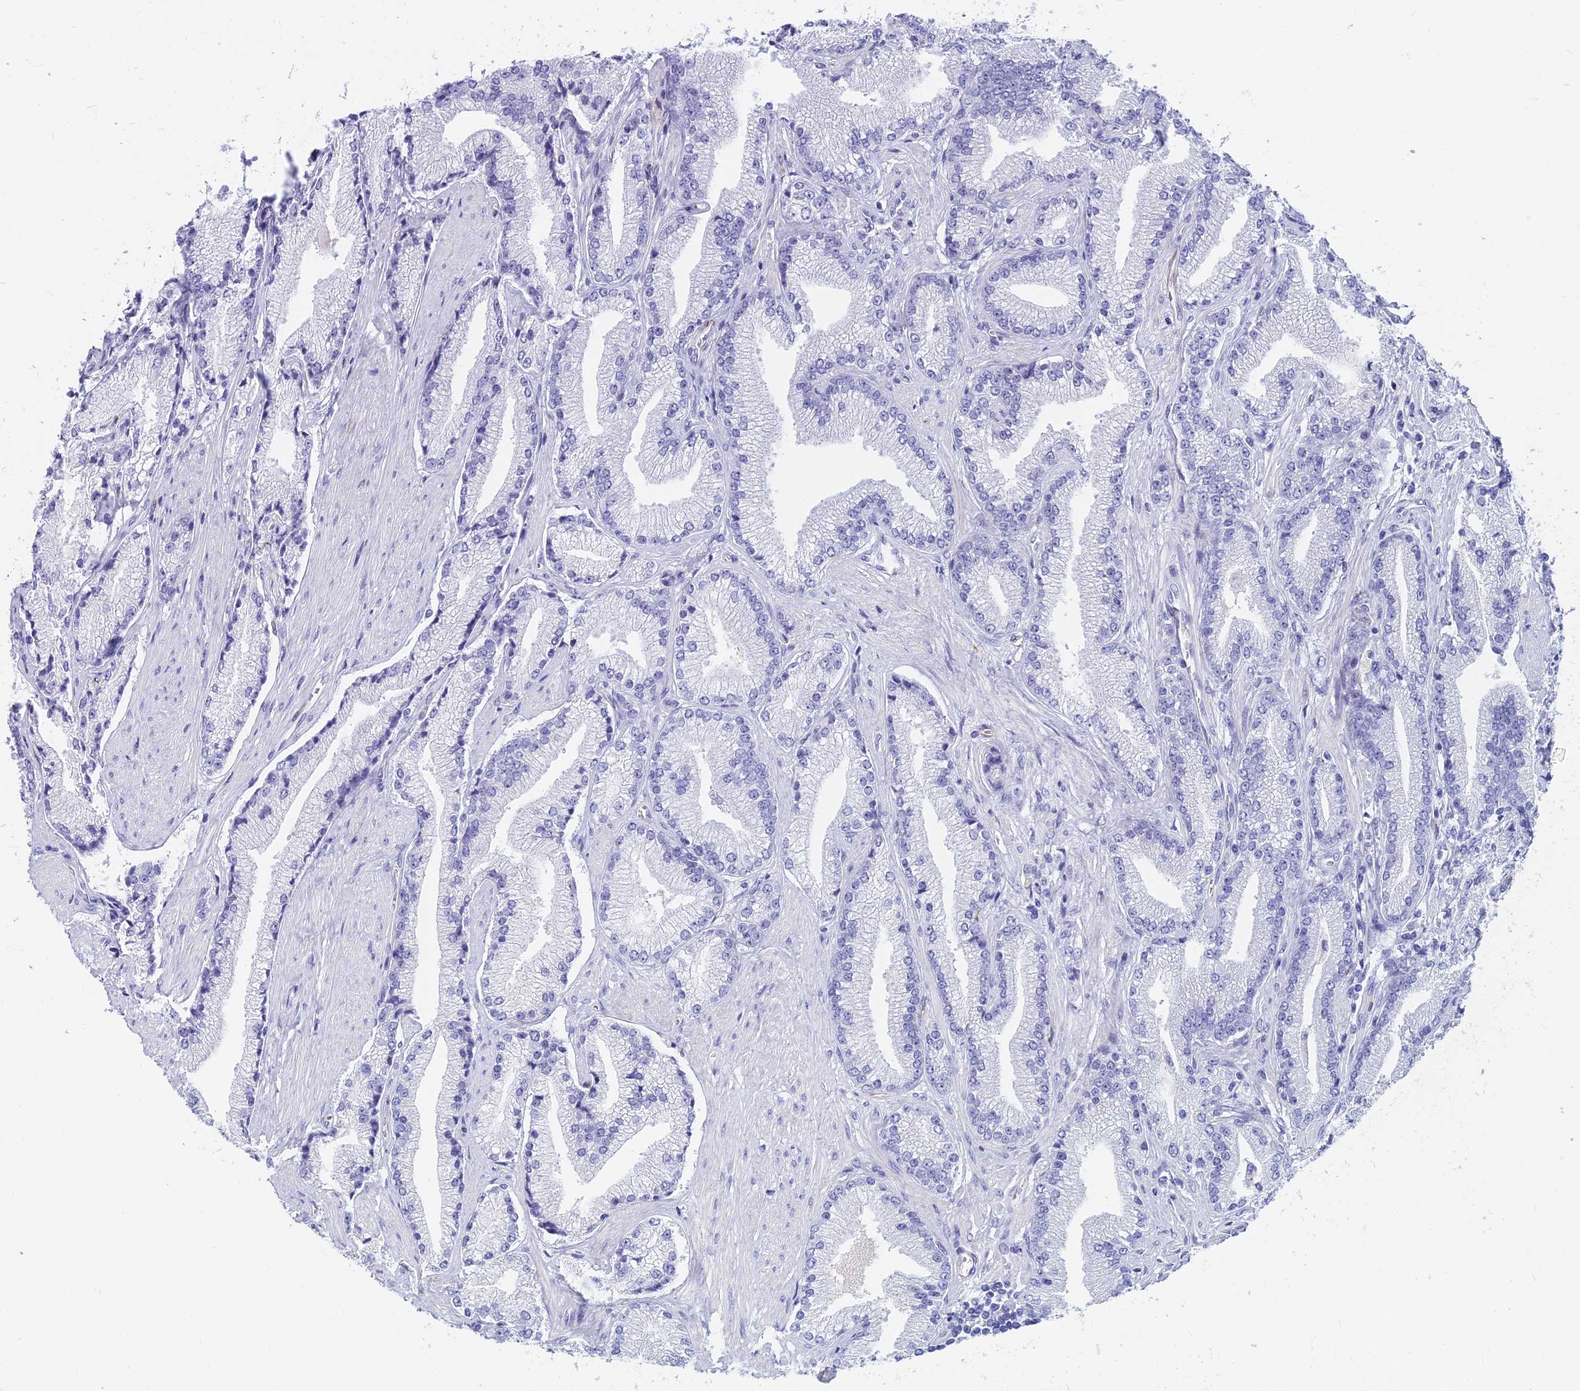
{"staining": {"intensity": "negative", "quantity": "none", "location": "none"}, "tissue": "prostate cancer", "cell_type": "Tumor cells", "image_type": "cancer", "snomed": [{"axis": "morphology", "description": "Adenocarcinoma, High grade"}, {"axis": "topography", "description": "Prostate"}], "caption": "A photomicrograph of human prostate cancer is negative for staining in tumor cells. The staining was performed using DAB to visualize the protein expression in brown, while the nuclei were stained in blue with hematoxylin (Magnification: 20x).", "gene": "EVI2A", "patient": {"sex": "male", "age": 67}}